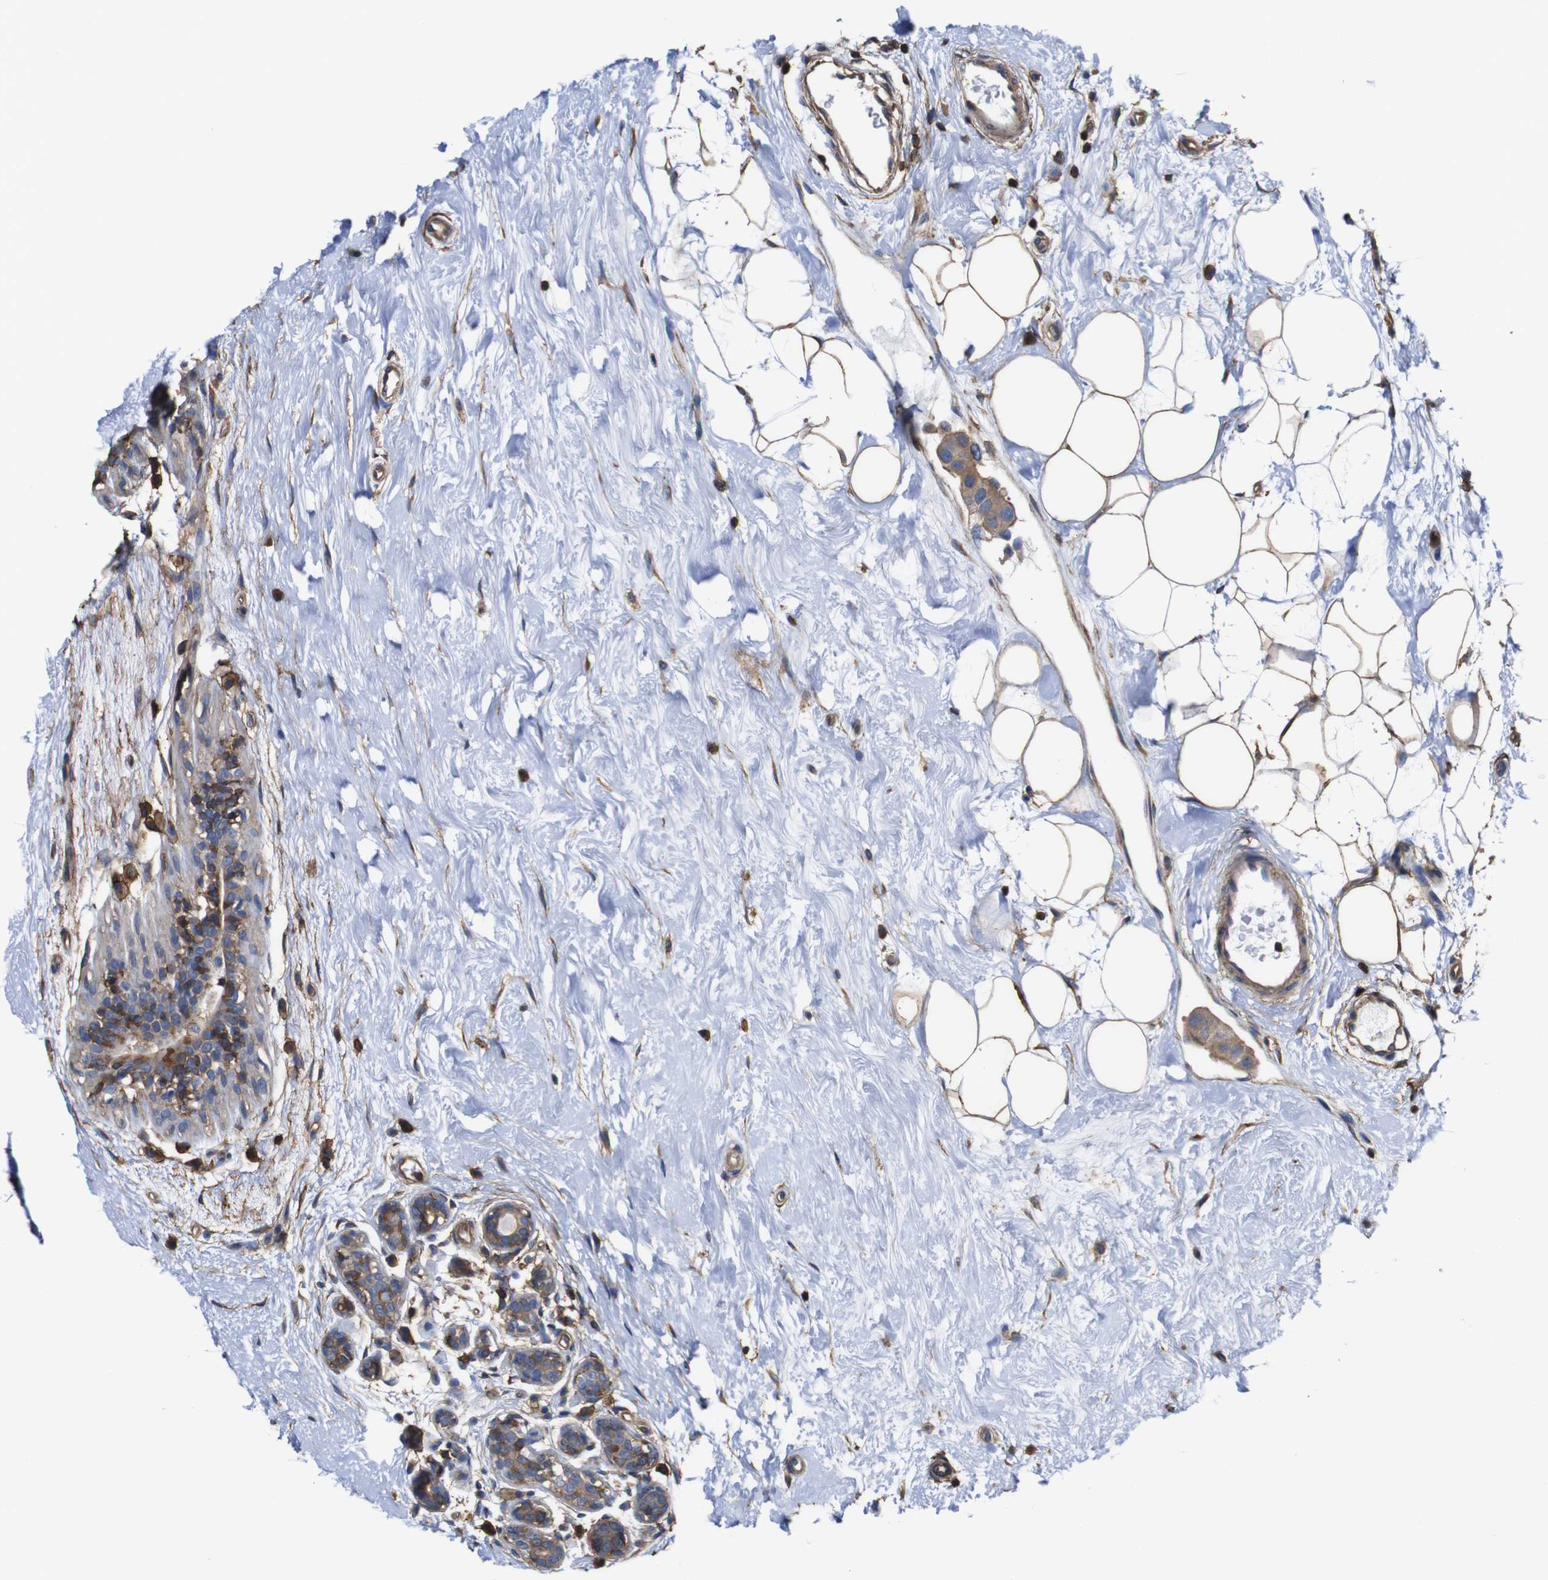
{"staining": {"intensity": "moderate", "quantity": ">75%", "location": "cytoplasmic/membranous"}, "tissue": "breast cancer", "cell_type": "Tumor cells", "image_type": "cancer", "snomed": [{"axis": "morphology", "description": "Normal tissue, NOS"}, {"axis": "morphology", "description": "Duct carcinoma"}, {"axis": "topography", "description": "Breast"}], "caption": "Immunohistochemical staining of invasive ductal carcinoma (breast) displays medium levels of moderate cytoplasmic/membranous expression in approximately >75% of tumor cells.", "gene": "PI4KA", "patient": {"sex": "female", "age": 39}}